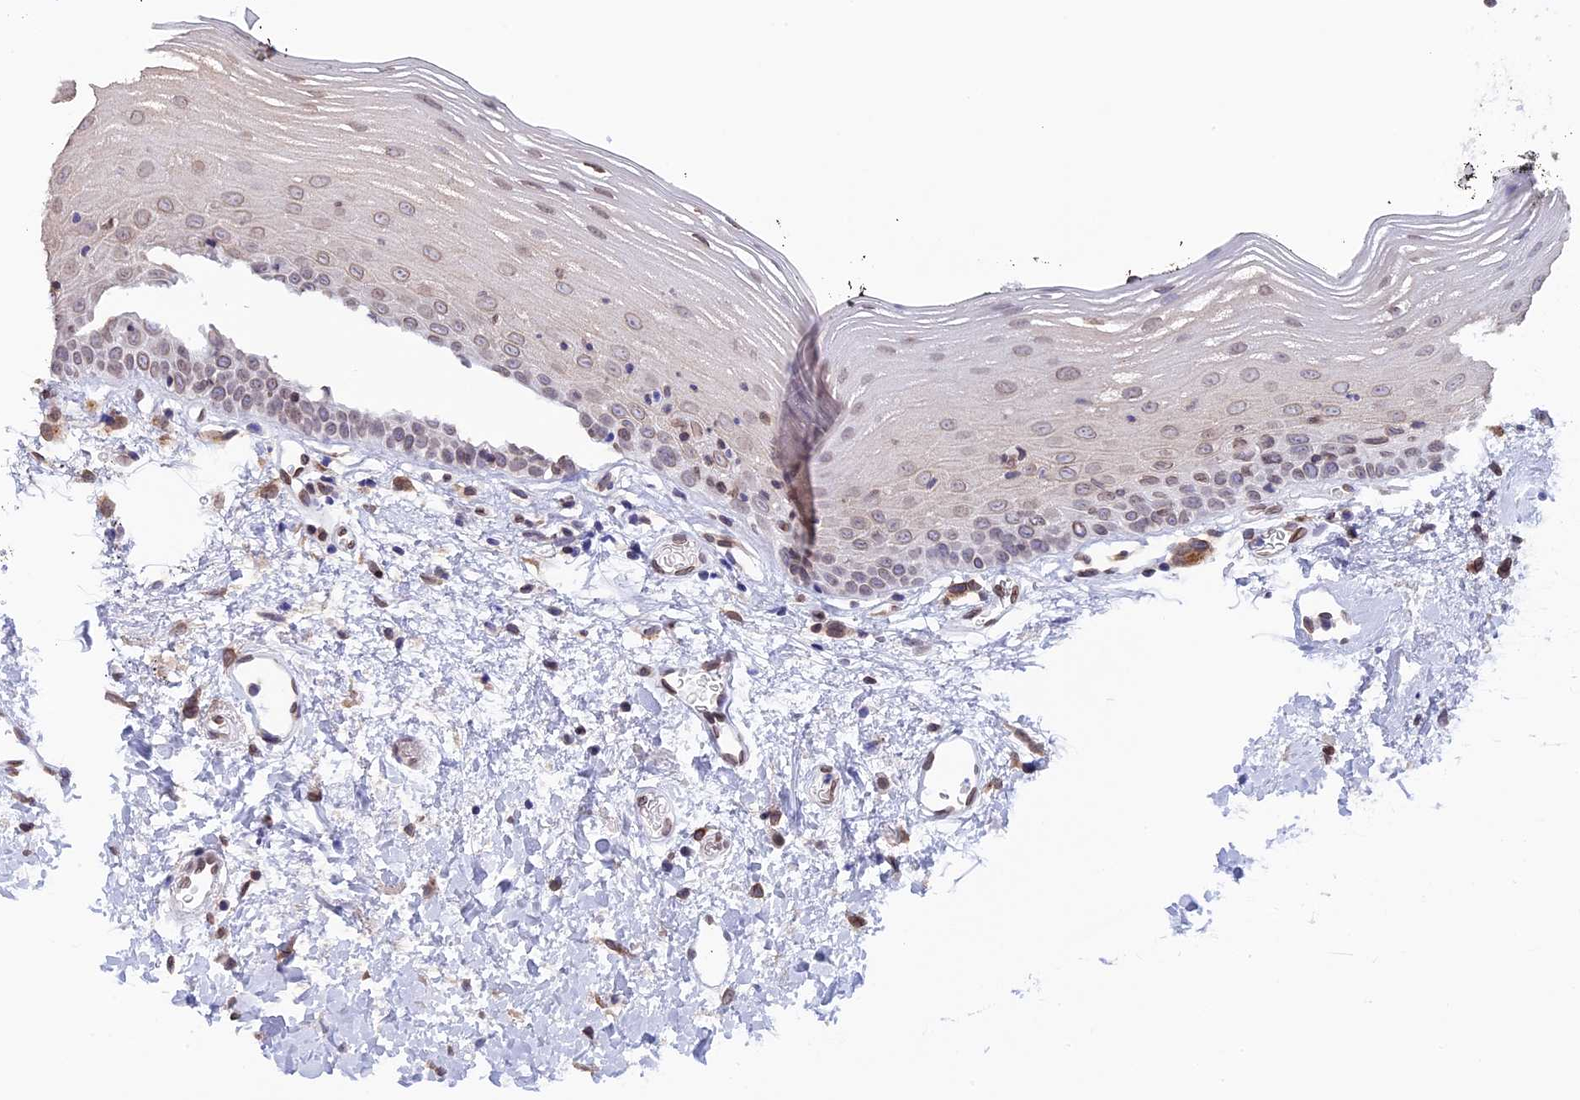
{"staining": {"intensity": "moderate", "quantity": "25%-75%", "location": "cytoplasmic/membranous,nuclear"}, "tissue": "oral mucosa", "cell_type": "Squamous epithelial cells", "image_type": "normal", "snomed": [{"axis": "morphology", "description": "Normal tissue, NOS"}, {"axis": "topography", "description": "Oral tissue"}], "caption": "IHC of normal oral mucosa exhibits medium levels of moderate cytoplasmic/membranous,nuclear expression in approximately 25%-75% of squamous epithelial cells.", "gene": "TMPRSS7", "patient": {"sex": "male", "age": 74}}